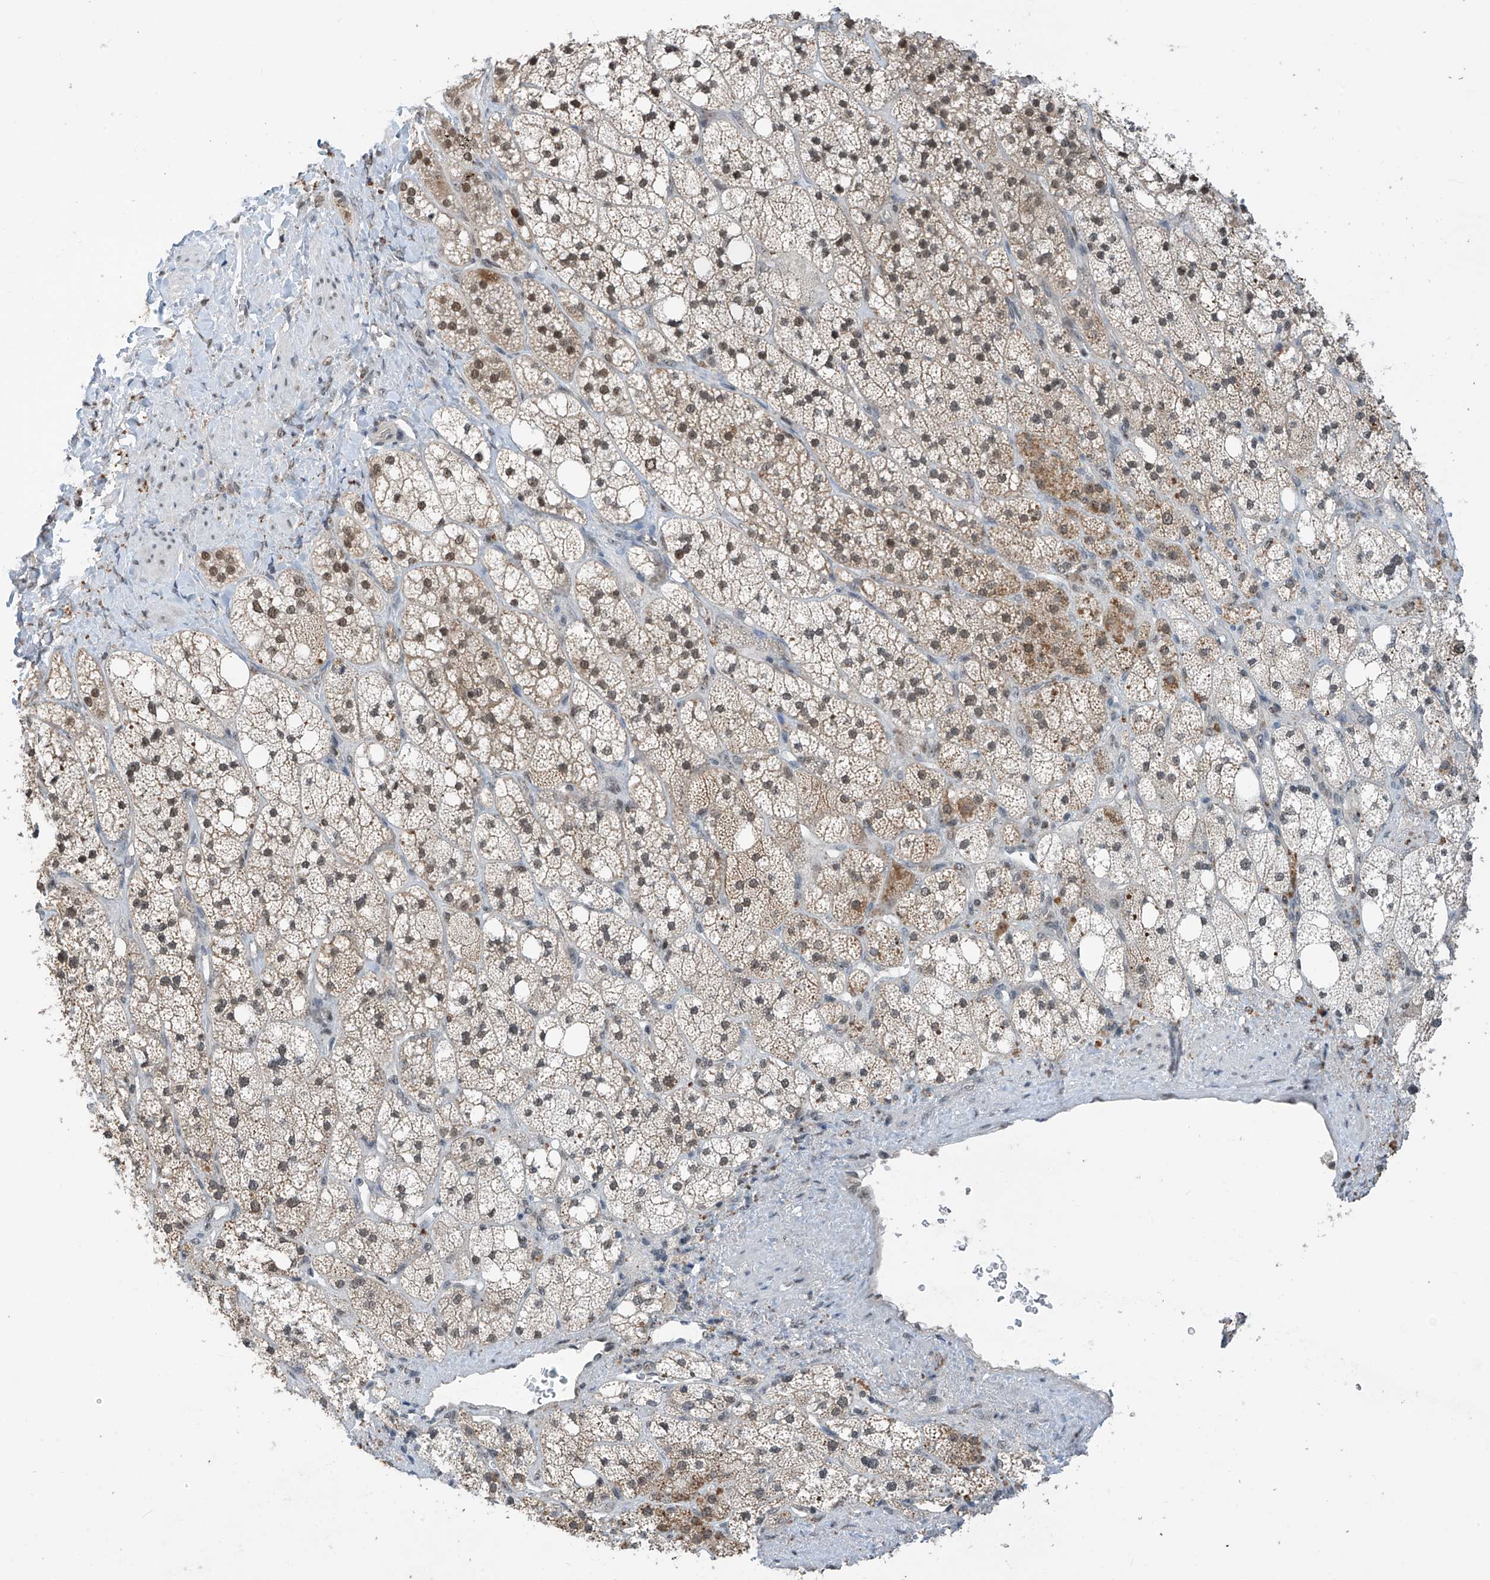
{"staining": {"intensity": "moderate", "quantity": ">75%", "location": "nuclear"}, "tissue": "adrenal gland", "cell_type": "Glandular cells", "image_type": "normal", "snomed": [{"axis": "morphology", "description": "Normal tissue, NOS"}, {"axis": "topography", "description": "Adrenal gland"}], "caption": "Immunohistochemical staining of unremarkable human adrenal gland reveals medium levels of moderate nuclear staining in approximately >75% of glandular cells.", "gene": "RPAIN", "patient": {"sex": "male", "age": 61}}